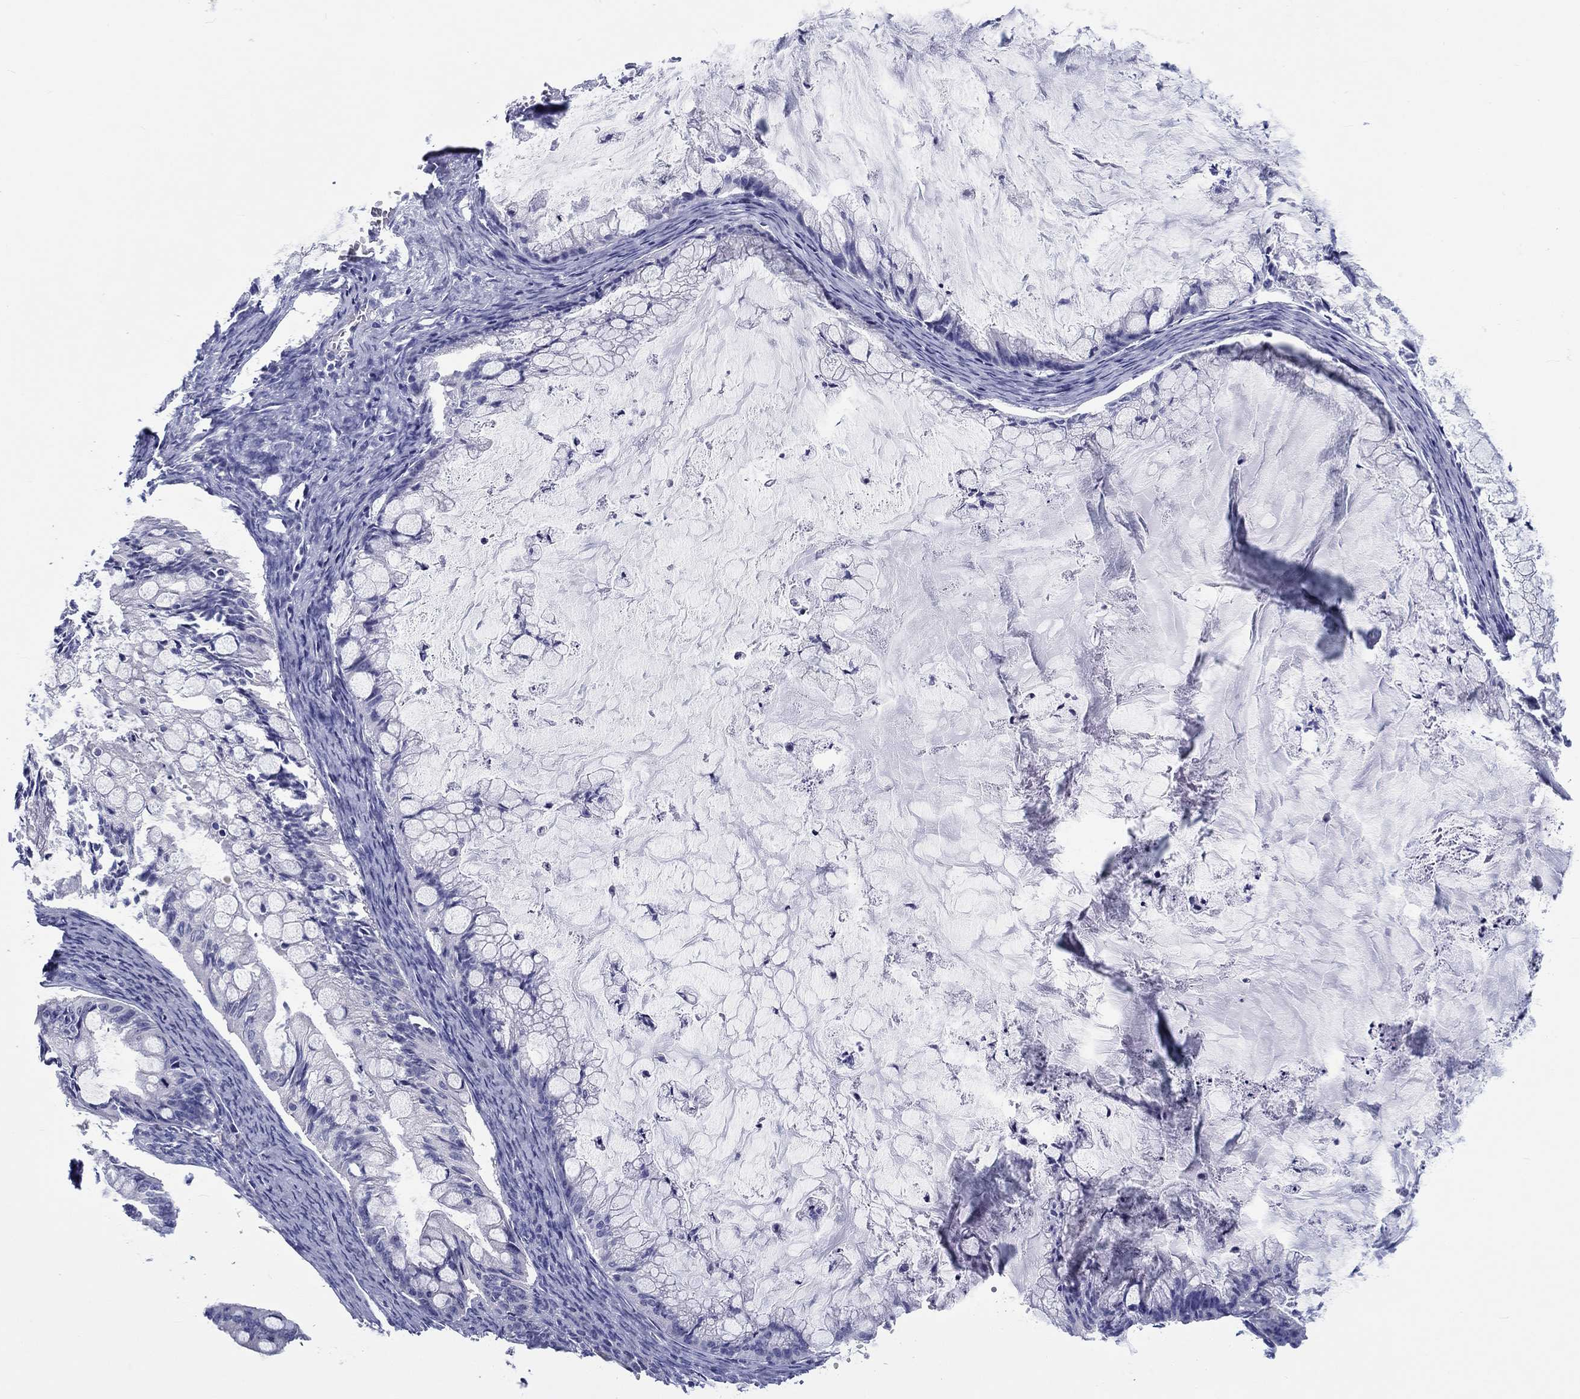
{"staining": {"intensity": "negative", "quantity": "none", "location": "none"}, "tissue": "ovarian cancer", "cell_type": "Tumor cells", "image_type": "cancer", "snomed": [{"axis": "morphology", "description": "Cystadenocarcinoma, mucinous, NOS"}, {"axis": "topography", "description": "Ovary"}], "caption": "Tumor cells show no significant protein expression in ovarian cancer.", "gene": "H1-1", "patient": {"sex": "female", "age": 57}}